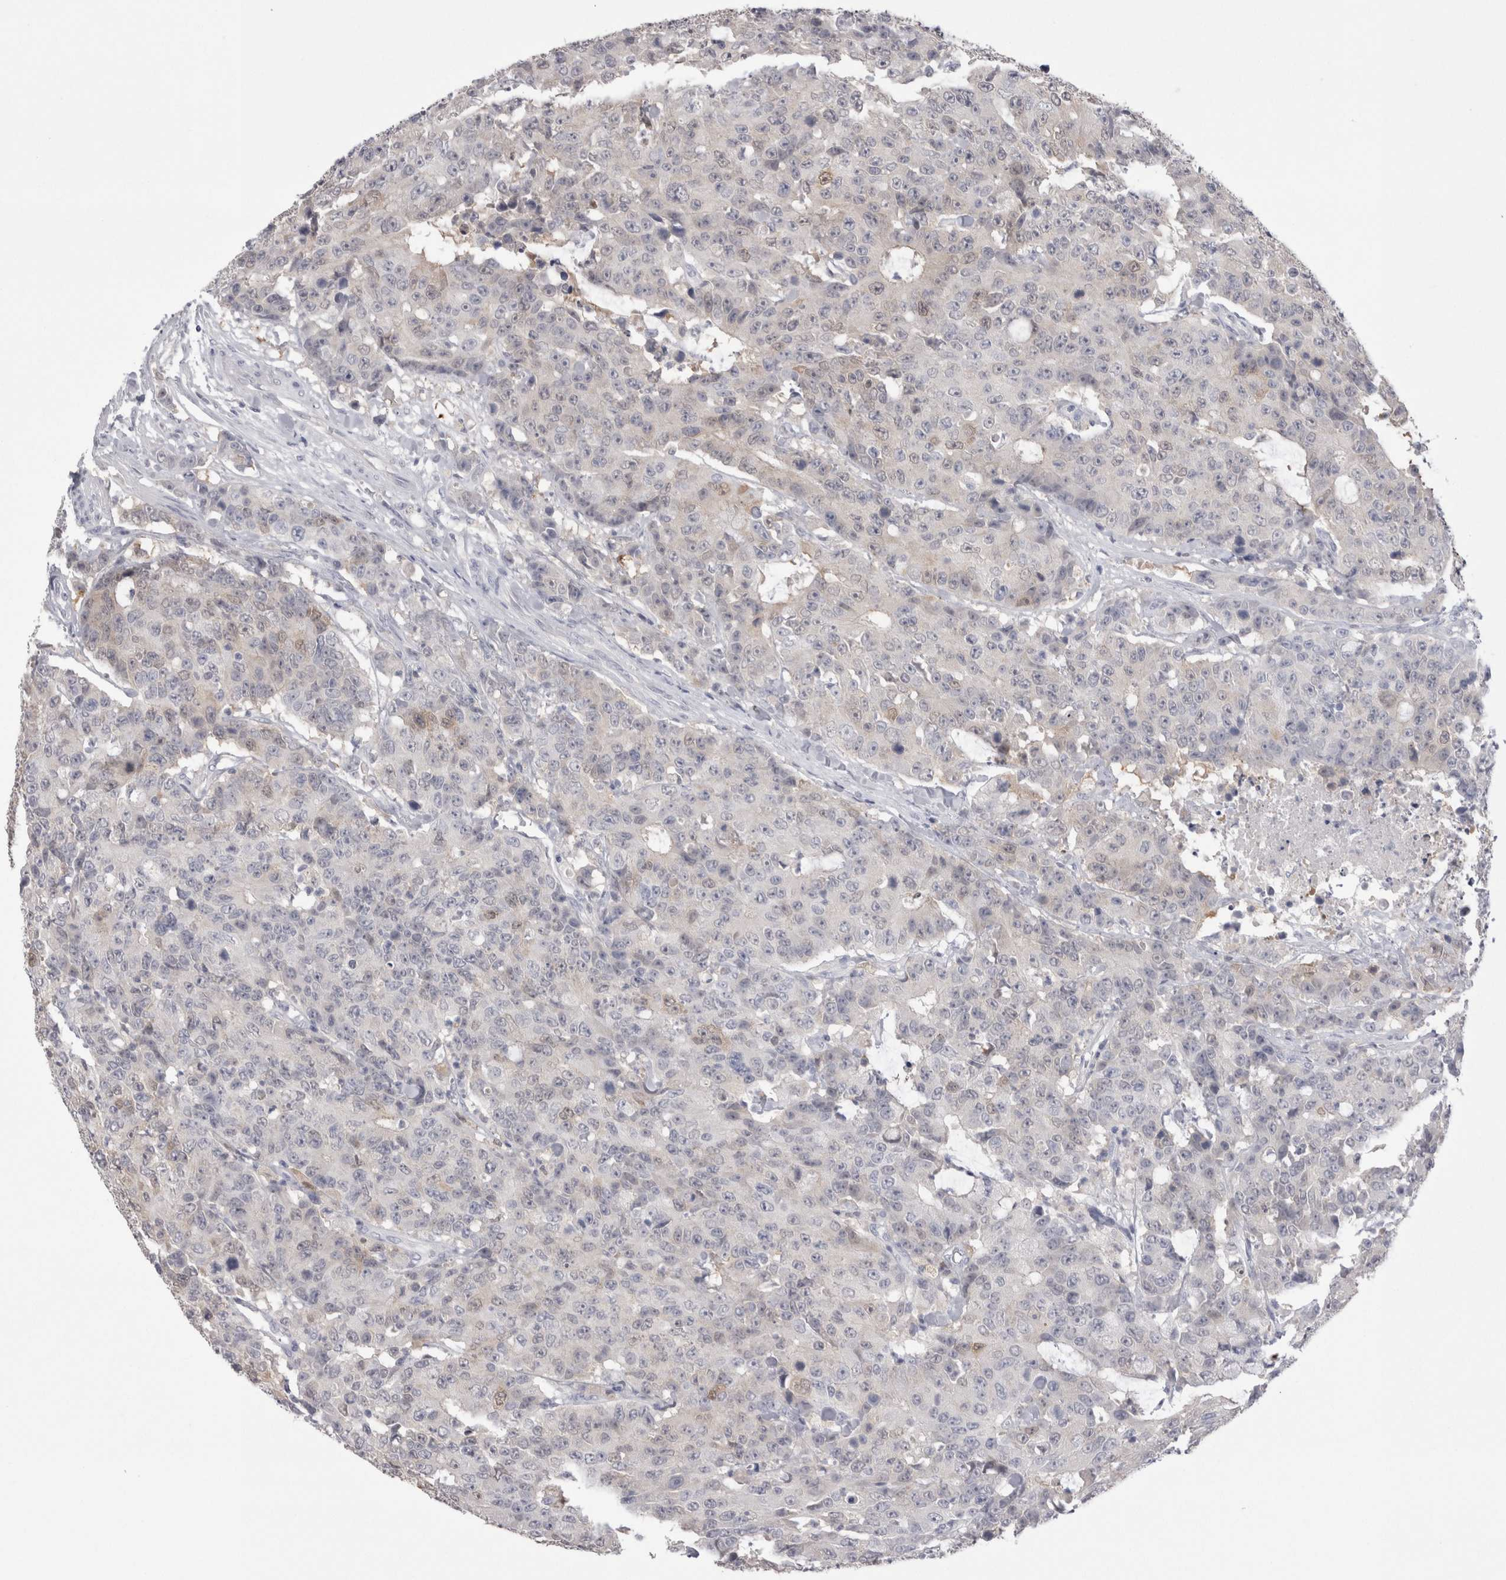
{"staining": {"intensity": "negative", "quantity": "none", "location": "none"}, "tissue": "colorectal cancer", "cell_type": "Tumor cells", "image_type": "cancer", "snomed": [{"axis": "morphology", "description": "Adenocarcinoma, NOS"}, {"axis": "topography", "description": "Colon"}], "caption": "Immunohistochemical staining of human colorectal cancer exhibits no significant staining in tumor cells.", "gene": "SUCNR1", "patient": {"sex": "female", "age": 86}}